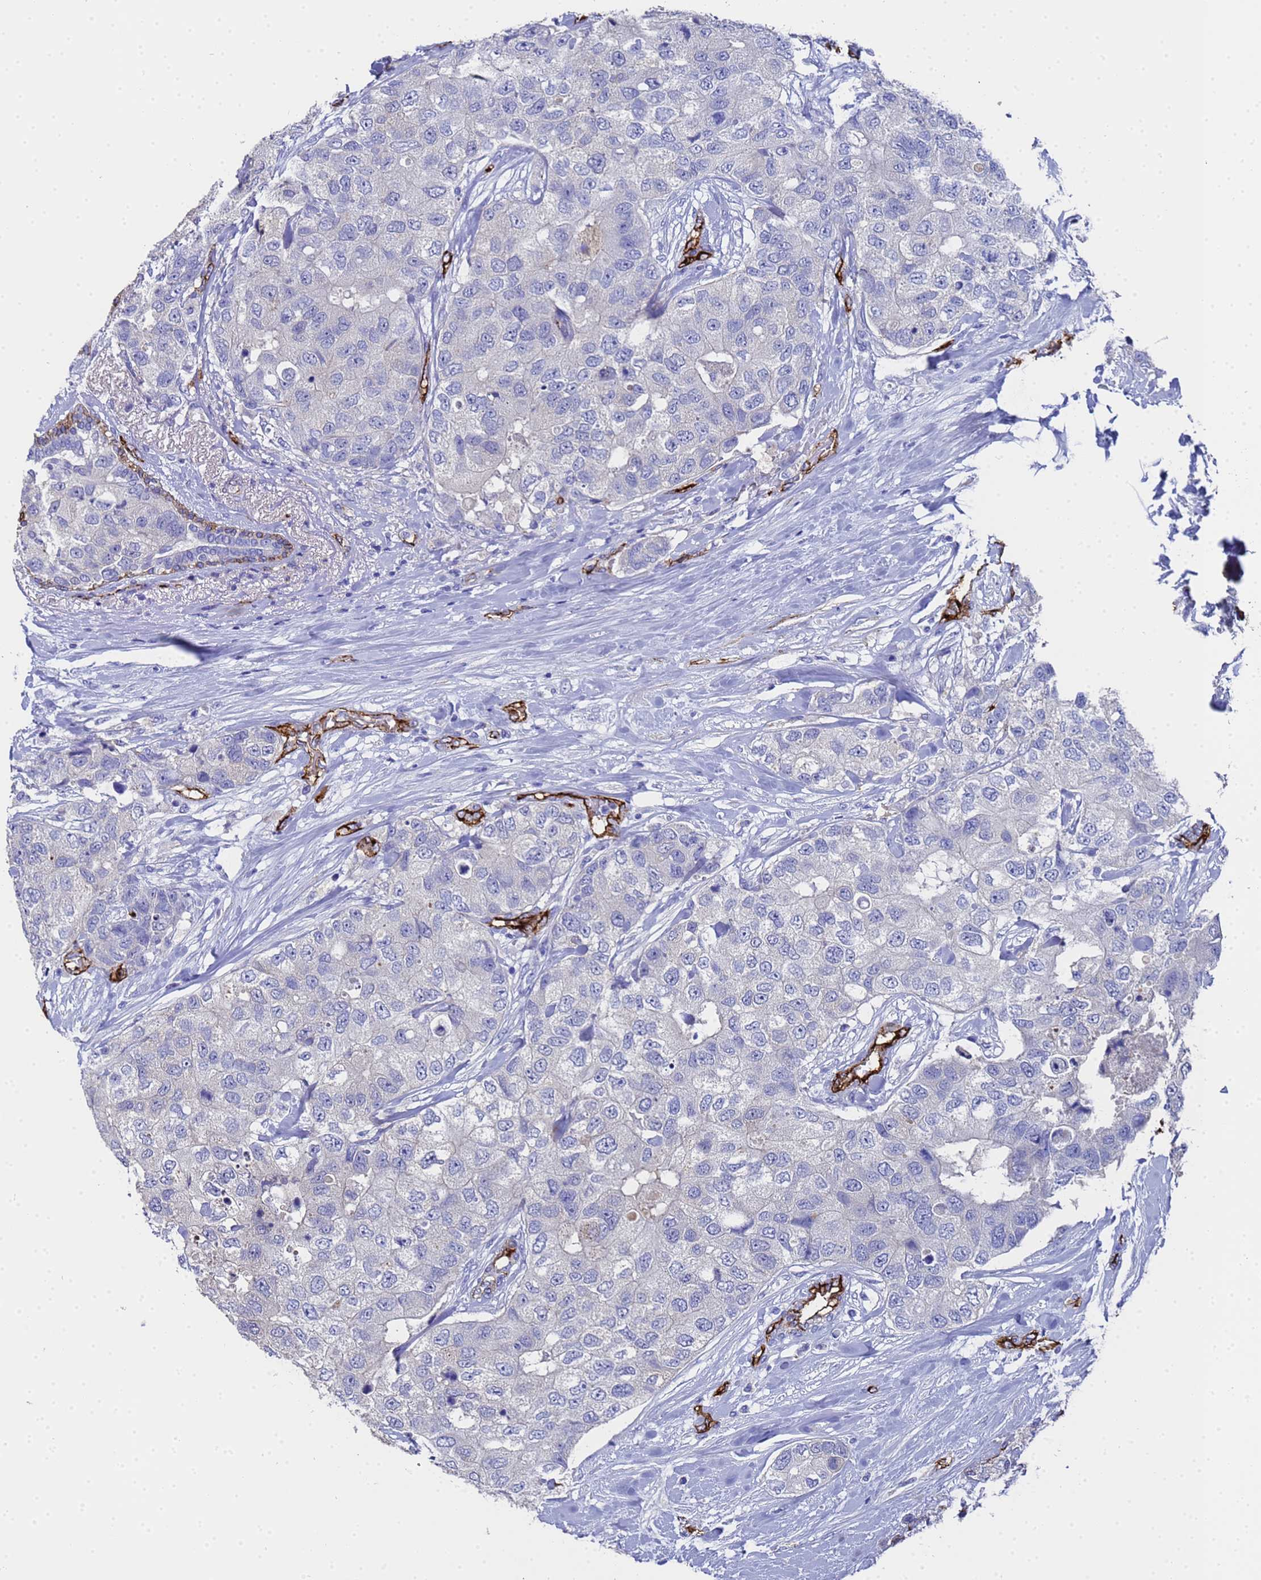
{"staining": {"intensity": "negative", "quantity": "none", "location": "none"}, "tissue": "breast cancer", "cell_type": "Tumor cells", "image_type": "cancer", "snomed": [{"axis": "morphology", "description": "Duct carcinoma"}, {"axis": "topography", "description": "Breast"}], "caption": "Tumor cells show no significant positivity in breast cancer (infiltrating ductal carcinoma).", "gene": "ADIPOQ", "patient": {"sex": "female", "age": 62}}